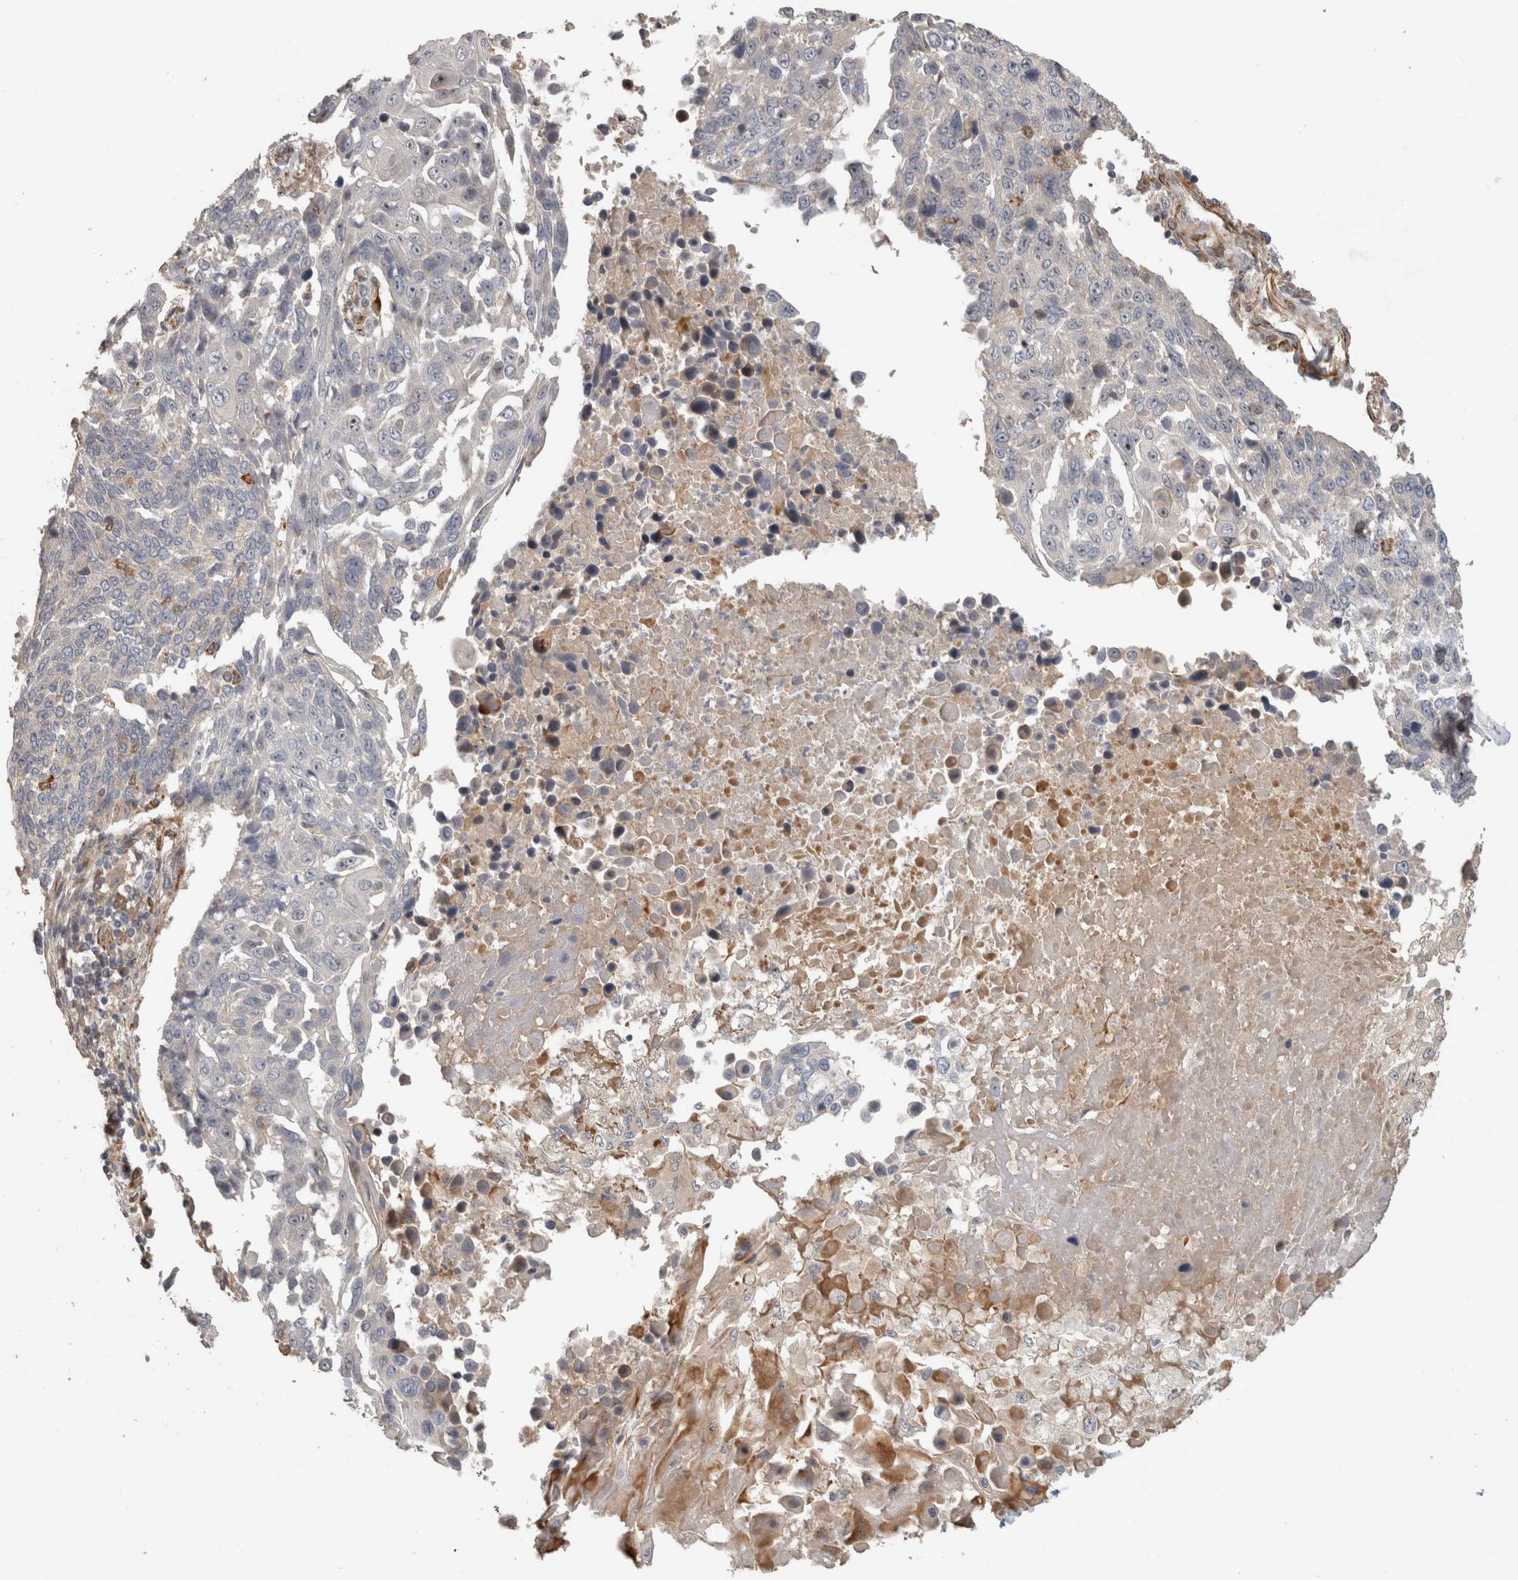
{"staining": {"intensity": "weak", "quantity": "<25%", "location": "cytoplasmic/membranous"}, "tissue": "lung cancer", "cell_type": "Tumor cells", "image_type": "cancer", "snomed": [{"axis": "morphology", "description": "Squamous cell carcinoma, NOS"}, {"axis": "topography", "description": "Lung"}], "caption": "High power microscopy micrograph of an immunohistochemistry image of lung cancer, revealing no significant staining in tumor cells.", "gene": "SIPA1L2", "patient": {"sex": "male", "age": 66}}